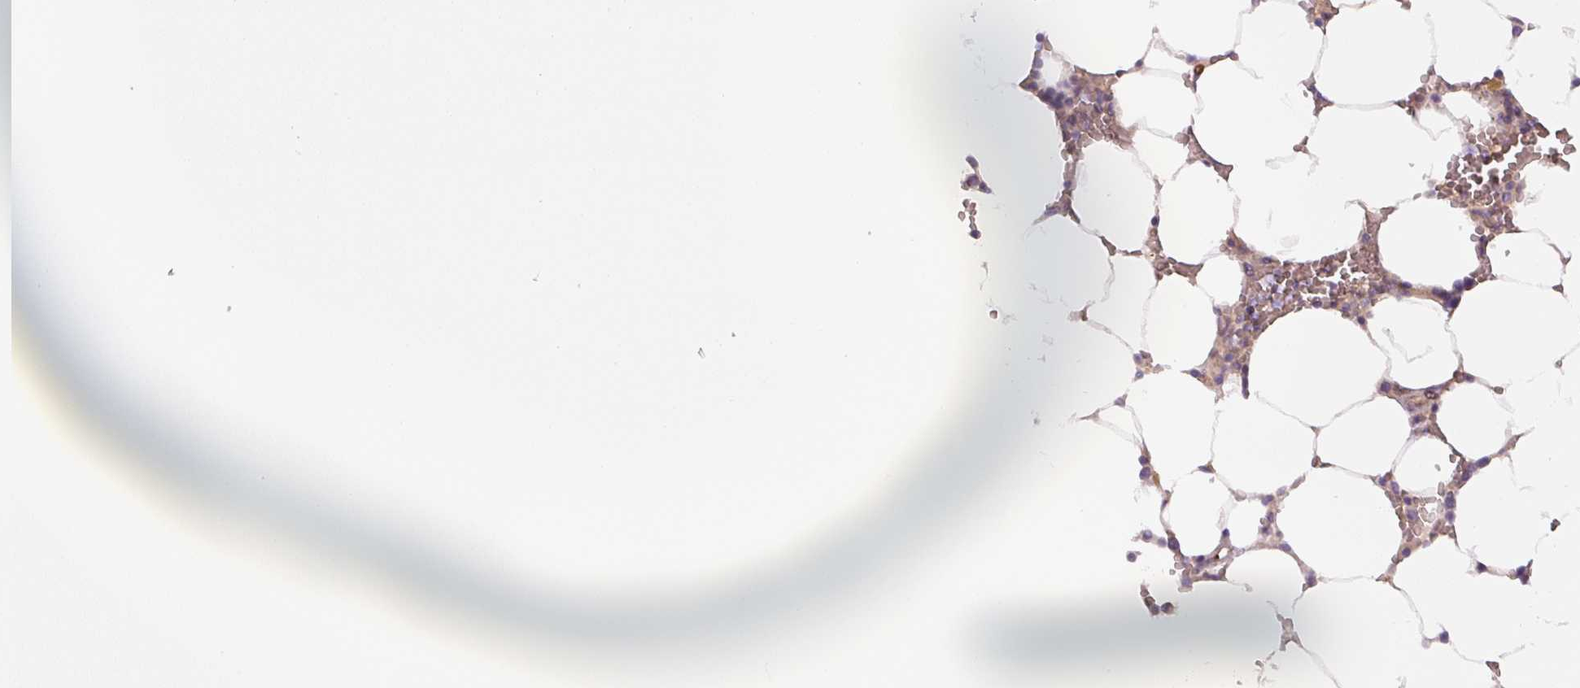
{"staining": {"intensity": "negative", "quantity": "none", "location": "none"}, "tissue": "bone marrow", "cell_type": "Hematopoietic cells", "image_type": "normal", "snomed": [{"axis": "morphology", "description": "Normal tissue, NOS"}, {"axis": "topography", "description": "Bone marrow"}], "caption": "Immunohistochemistry (IHC) photomicrograph of normal human bone marrow stained for a protein (brown), which shows no staining in hematopoietic cells. (Stains: DAB immunohistochemistry (IHC) with hematoxylin counter stain, Microscopy: brightfield microscopy at high magnification).", "gene": "YIF1B", "patient": {"sex": "male", "age": 64}}